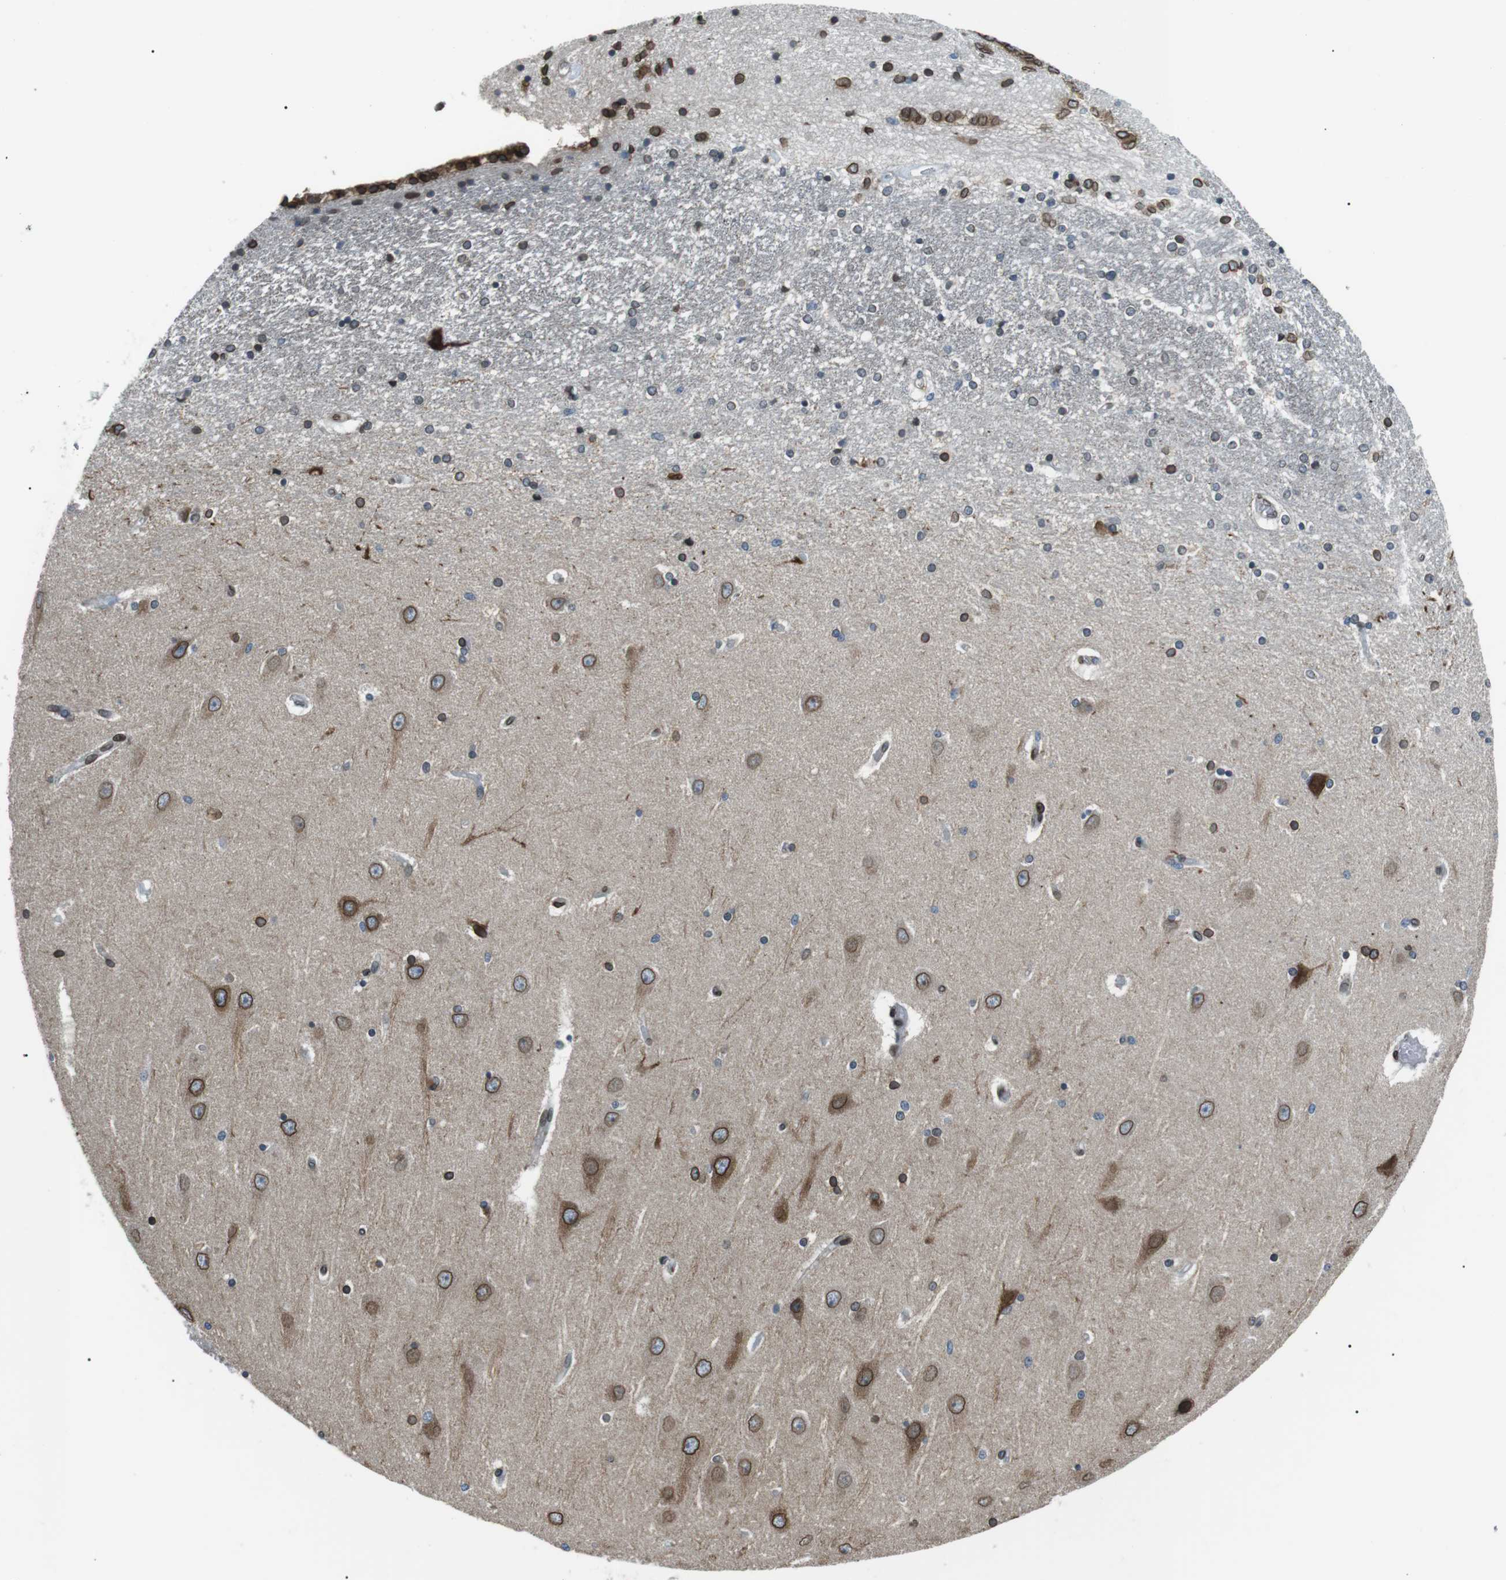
{"staining": {"intensity": "moderate", "quantity": "25%-75%", "location": "cytoplasmic/membranous,nuclear"}, "tissue": "hippocampus", "cell_type": "Glial cells", "image_type": "normal", "snomed": [{"axis": "morphology", "description": "Normal tissue, NOS"}, {"axis": "topography", "description": "Hippocampus"}], "caption": "A medium amount of moderate cytoplasmic/membranous,nuclear positivity is appreciated in approximately 25%-75% of glial cells in normal hippocampus.", "gene": "TMX4", "patient": {"sex": "female", "age": 54}}